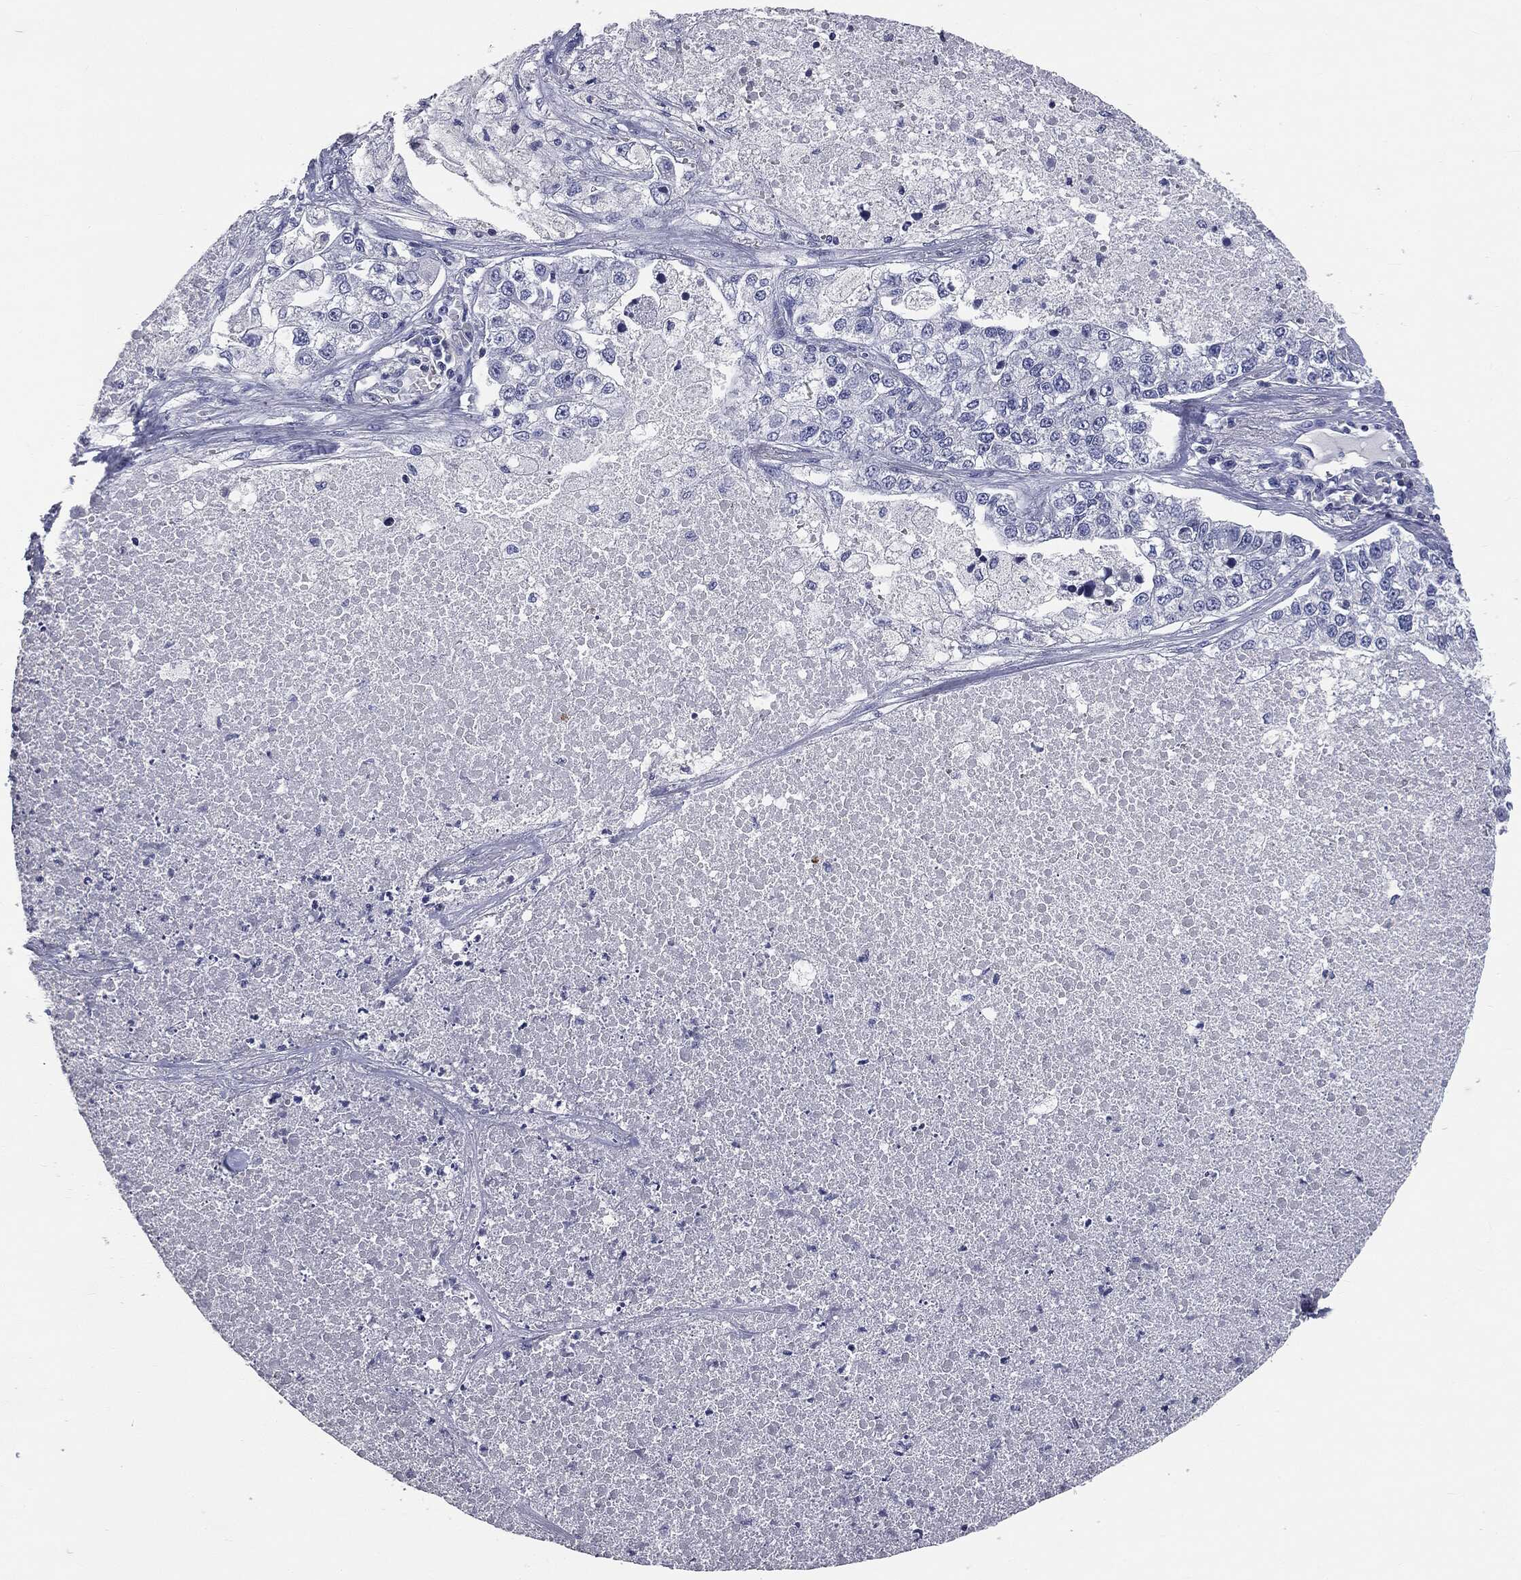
{"staining": {"intensity": "negative", "quantity": "none", "location": "none"}, "tissue": "lung cancer", "cell_type": "Tumor cells", "image_type": "cancer", "snomed": [{"axis": "morphology", "description": "Adenocarcinoma, NOS"}, {"axis": "topography", "description": "Lung"}], "caption": "High power microscopy photomicrograph of an IHC micrograph of lung cancer, revealing no significant expression in tumor cells.", "gene": "AFP", "patient": {"sex": "male", "age": 49}}